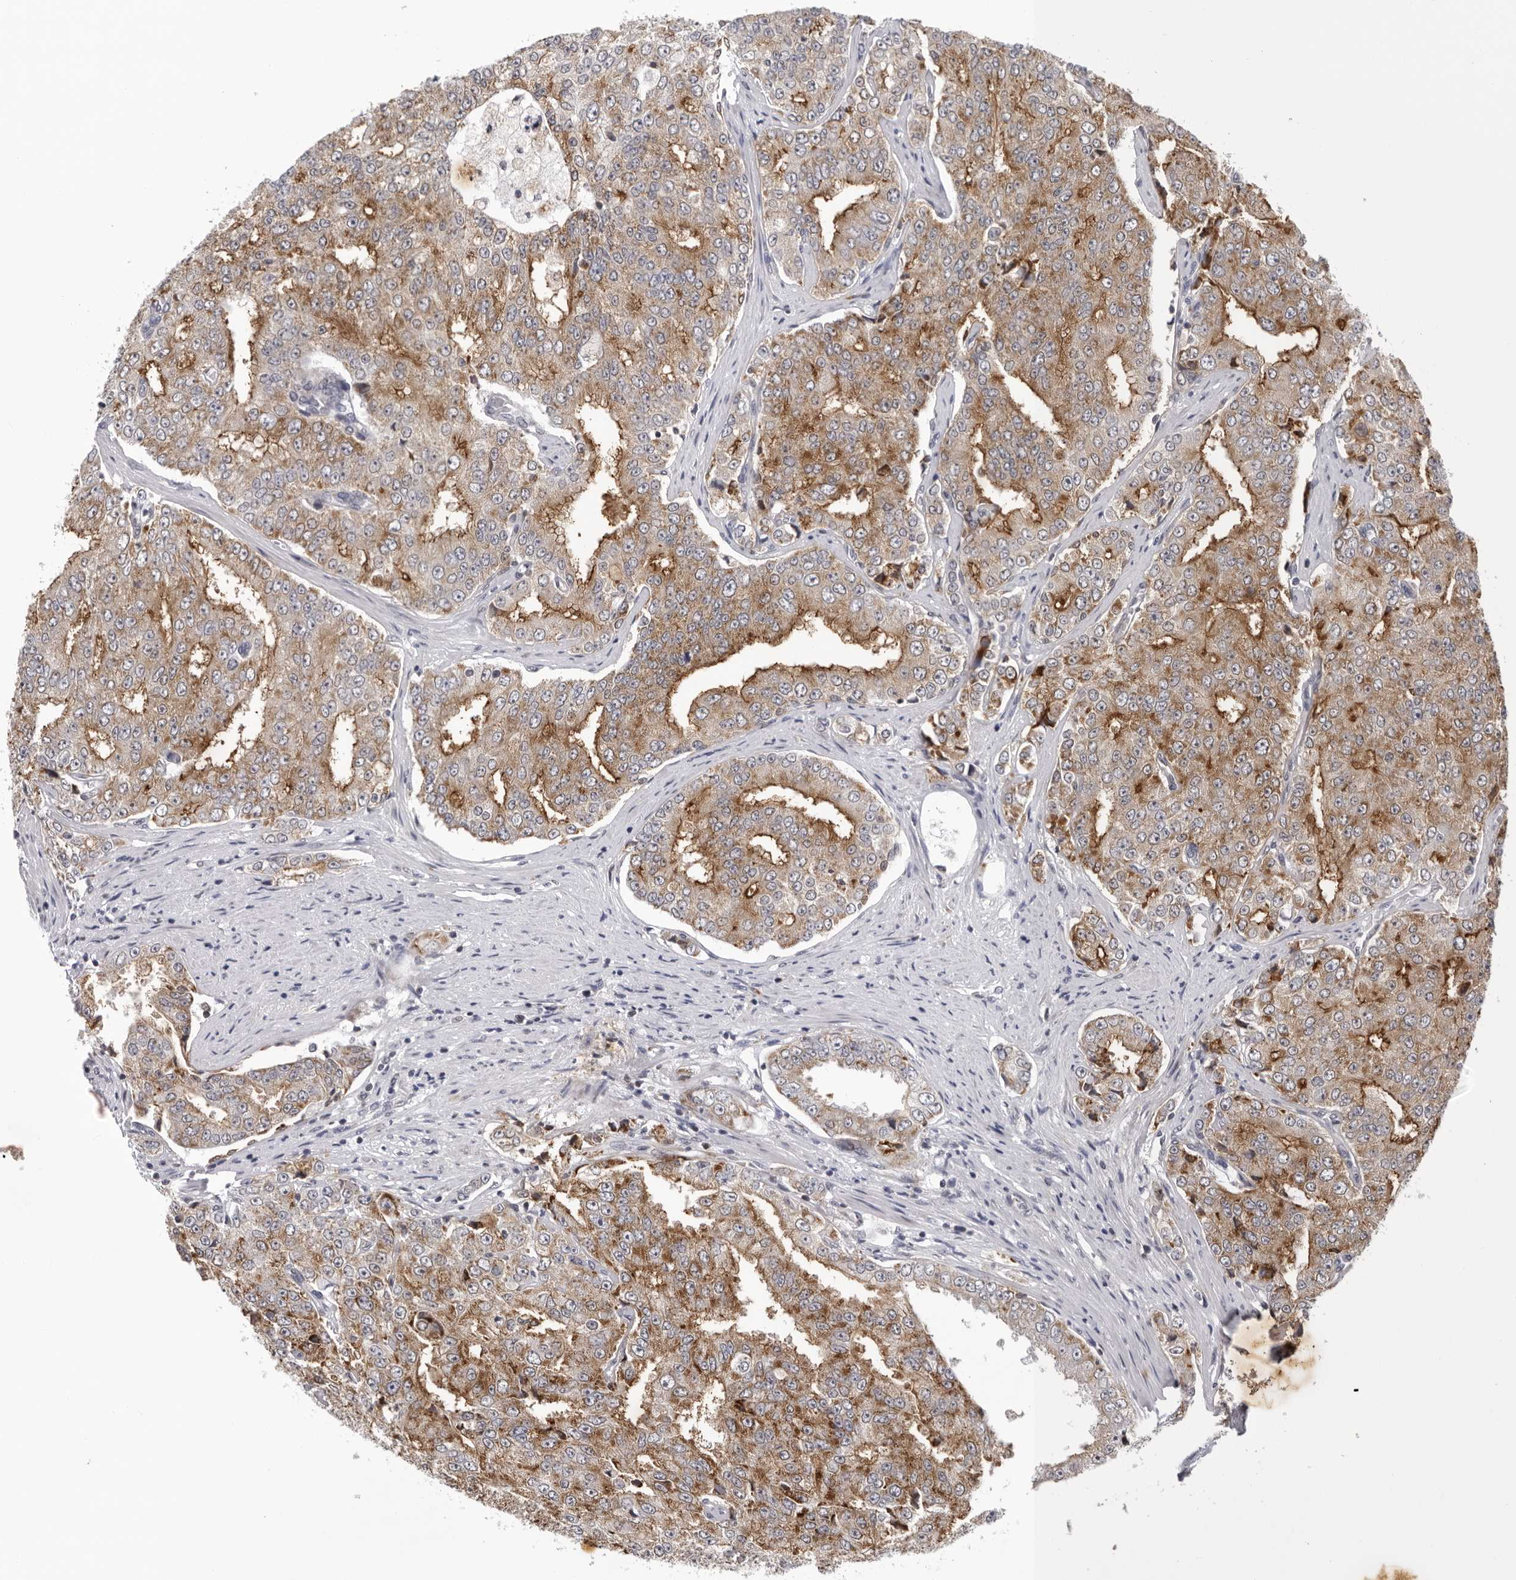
{"staining": {"intensity": "moderate", "quantity": ">75%", "location": "cytoplasmic/membranous"}, "tissue": "prostate cancer", "cell_type": "Tumor cells", "image_type": "cancer", "snomed": [{"axis": "morphology", "description": "Adenocarcinoma, High grade"}, {"axis": "topography", "description": "Prostate"}], "caption": "An image of human prostate cancer (high-grade adenocarcinoma) stained for a protein shows moderate cytoplasmic/membranous brown staining in tumor cells.", "gene": "CPT2", "patient": {"sex": "male", "age": 58}}